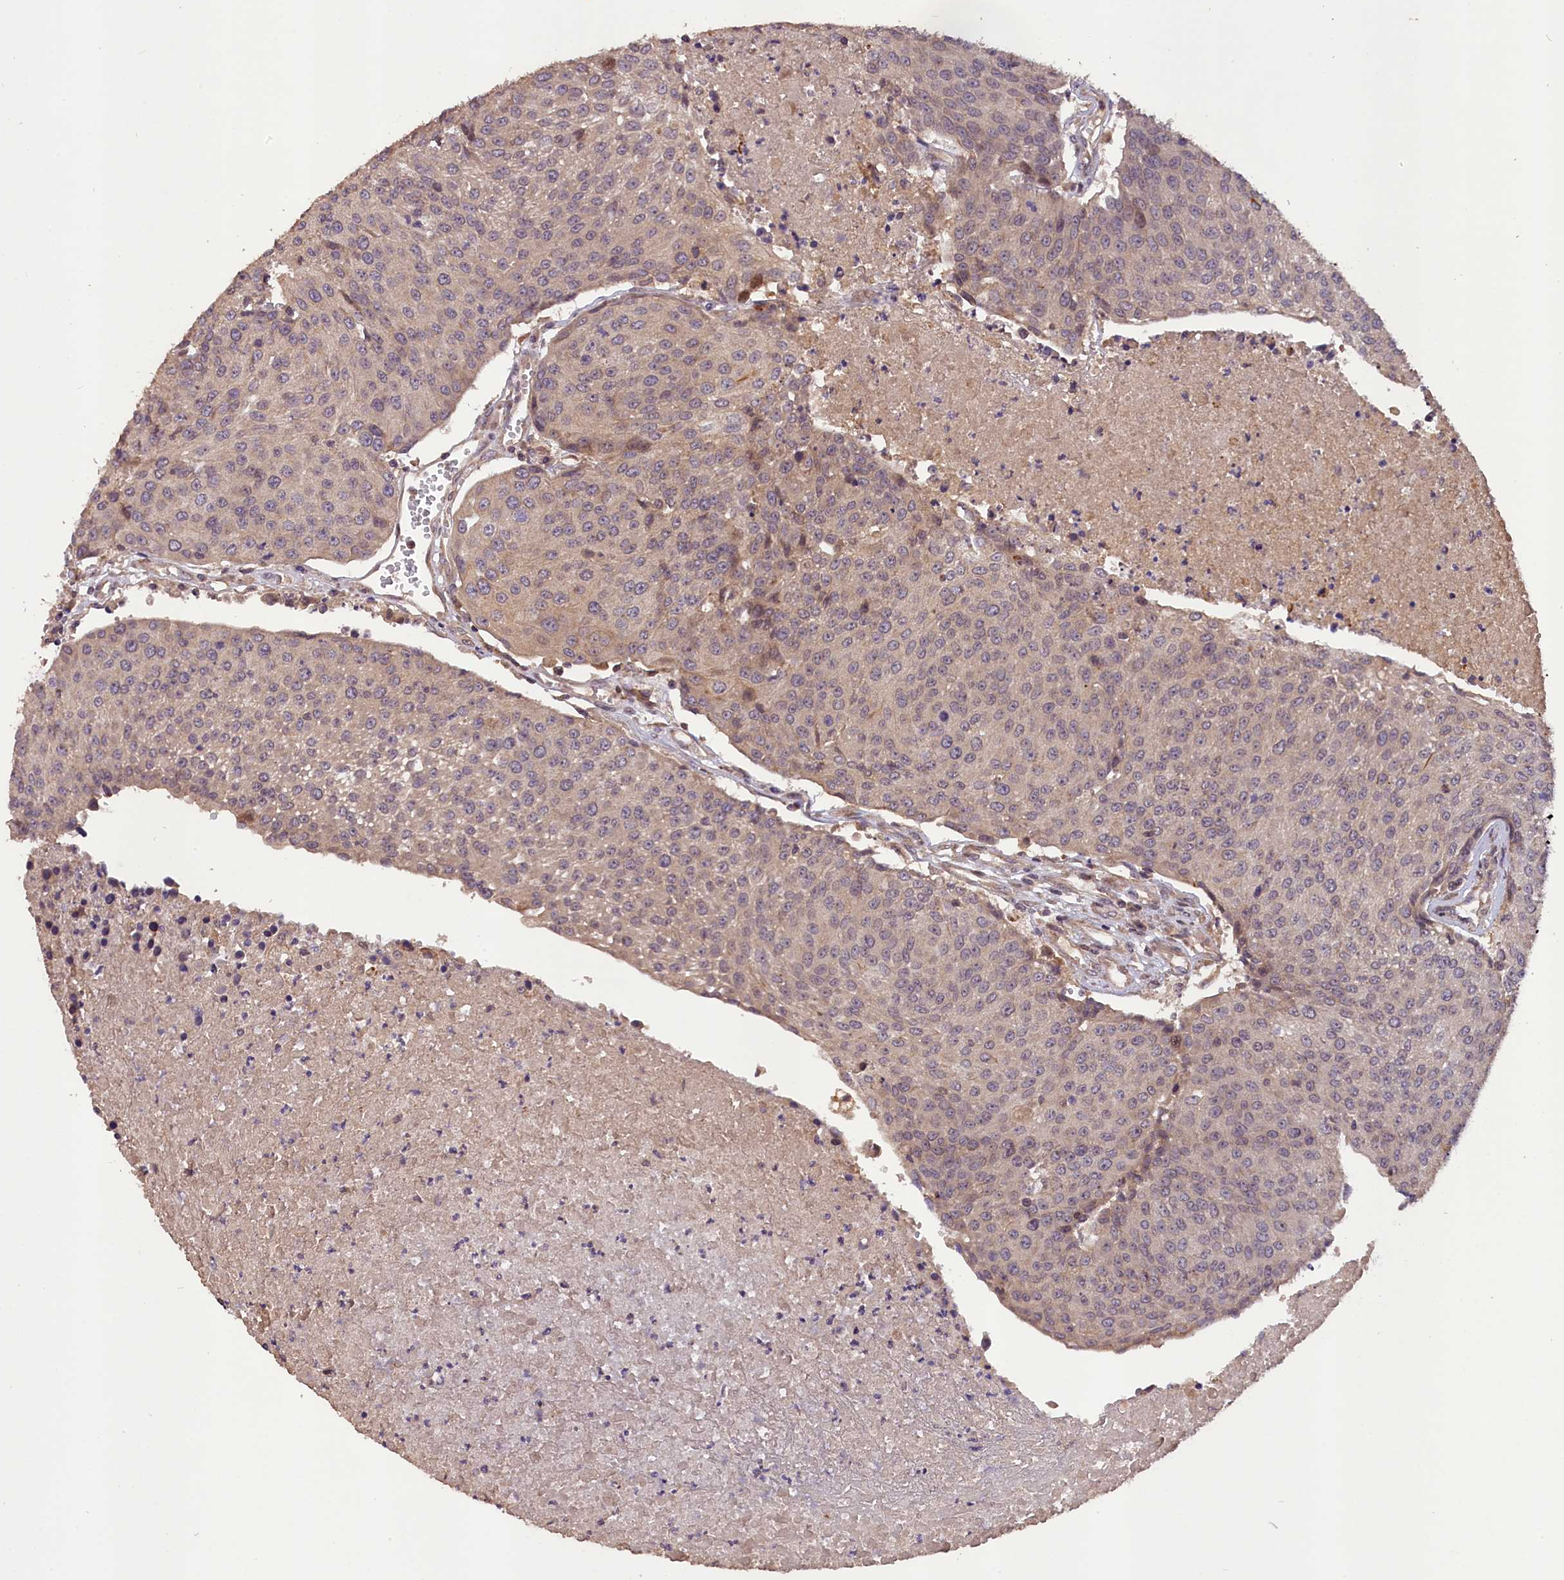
{"staining": {"intensity": "weak", "quantity": "25%-75%", "location": "cytoplasmic/membranous"}, "tissue": "urothelial cancer", "cell_type": "Tumor cells", "image_type": "cancer", "snomed": [{"axis": "morphology", "description": "Urothelial carcinoma, High grade"}, {"axis": "topography", "description": "Urinary bladder"}], "caption": "Immunohistochemical staining of urothelial cancer reveals low levels of weak cytoplasmic/membranous staining in approximately 25%-75% of tumor cells. The staining was performed using DAB (3,3'-diaminobenzidine) to visualize the protein expression in brown, while the nuclei were stained in blue with hematoxylin (Magnification: 20x).", "gene": "DNAJB9", "patient": {"sex": "female", "age": 85}}